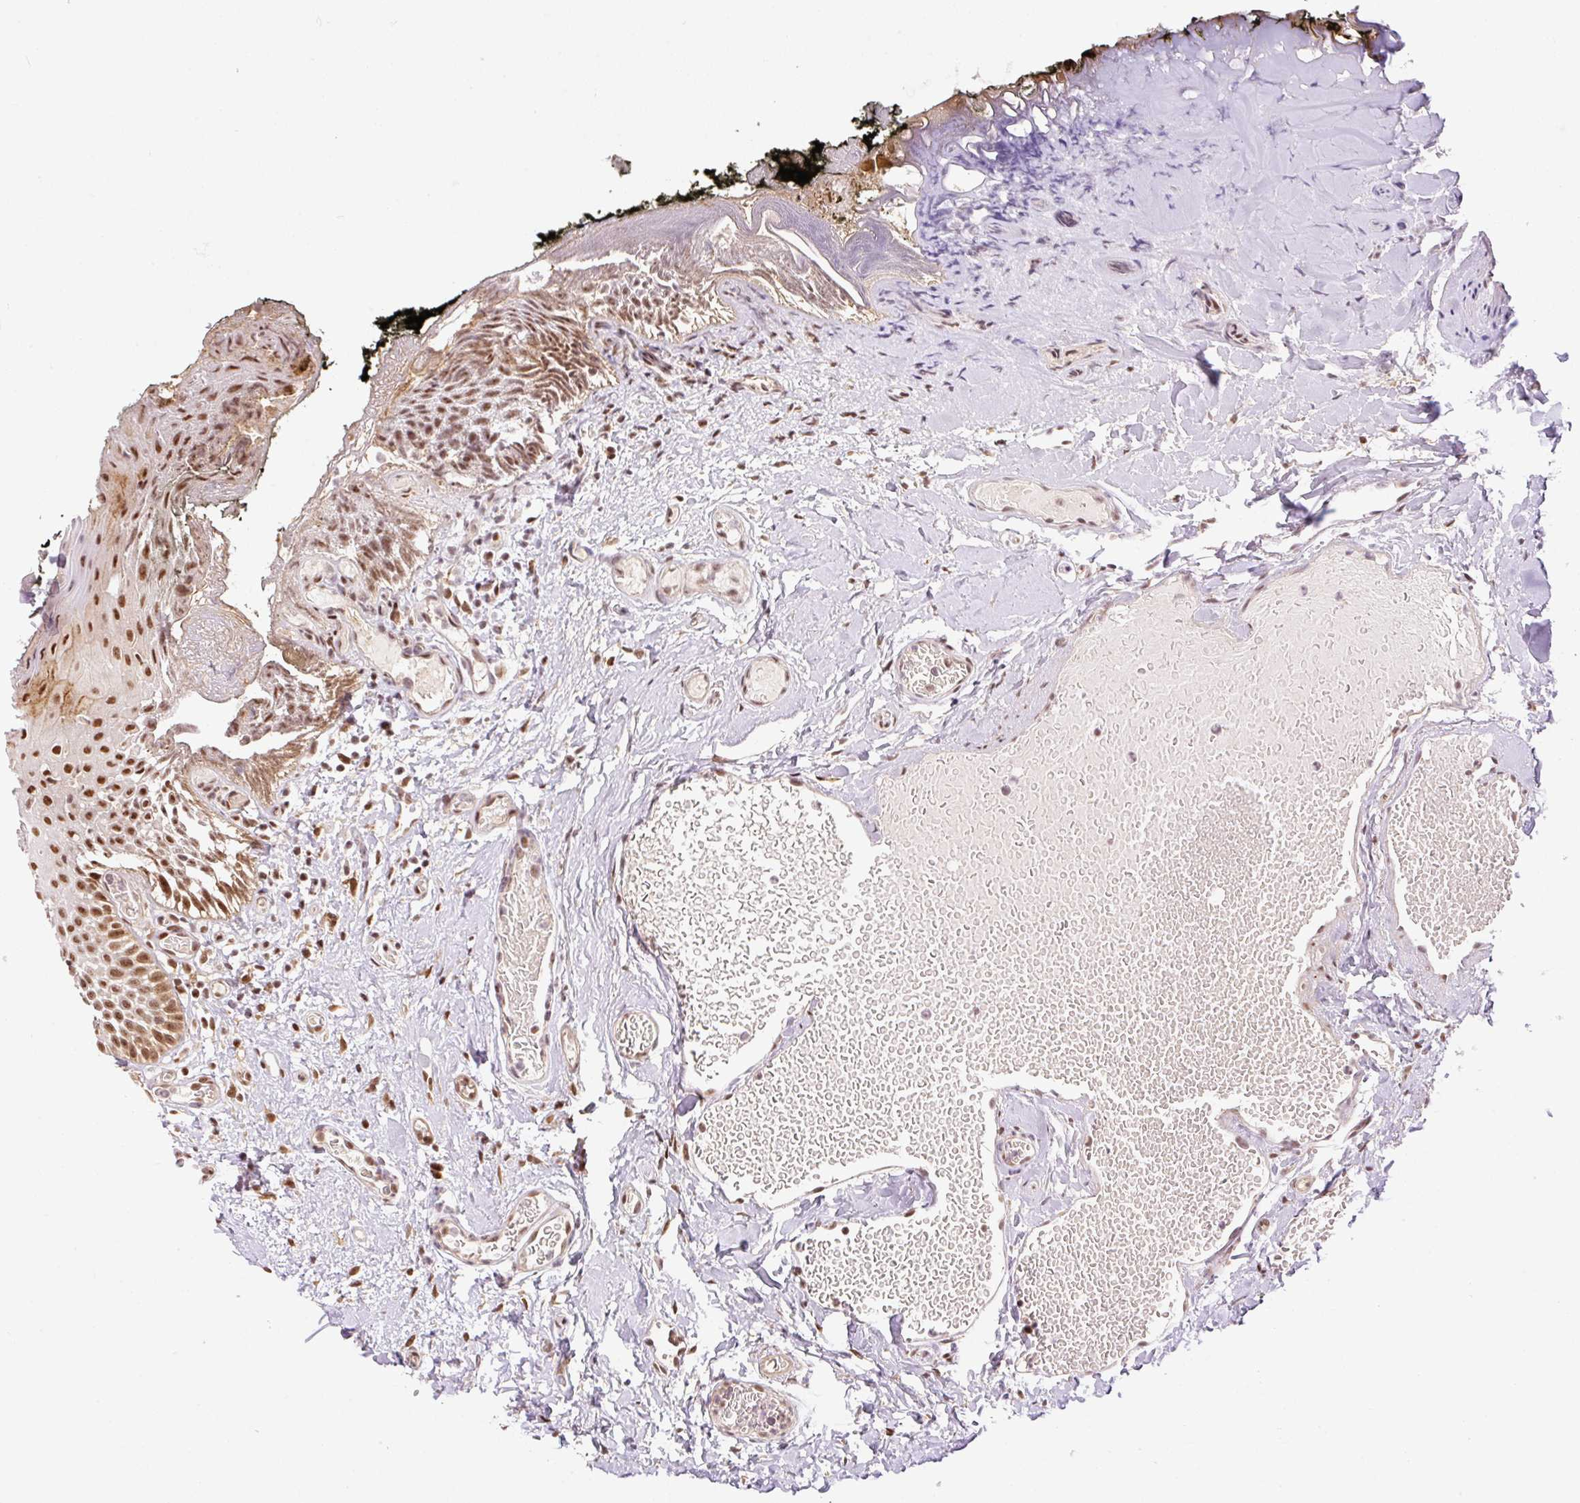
{"staining": {"intensity": "strong", "quantity": ">75%", "location": "nuclear"}, "tissue": "oral mucosa", "cell_type": "Squamous epithelial cells", "image_type": "normal", "snomed": [{"axis": "morphology", "description": "Normal tissue, NOS"}, {"axis": "morphology", "description": "Squamous cell carcinoma, NOS"}, {"axis": "topography", "description": "Oral tissue"}, {"axis": "topography", "description": "Tounge, NOS"}, {"axis": "topography", "description": "Head-Neck"}], "caption": "Strong nuclear positivity for a protein is present in approximately >75% of squamous epithelial cells of normal oral mucosa using IHC.", "gene": "INTS8", "patient": {"sex": "male", "age": 76}}